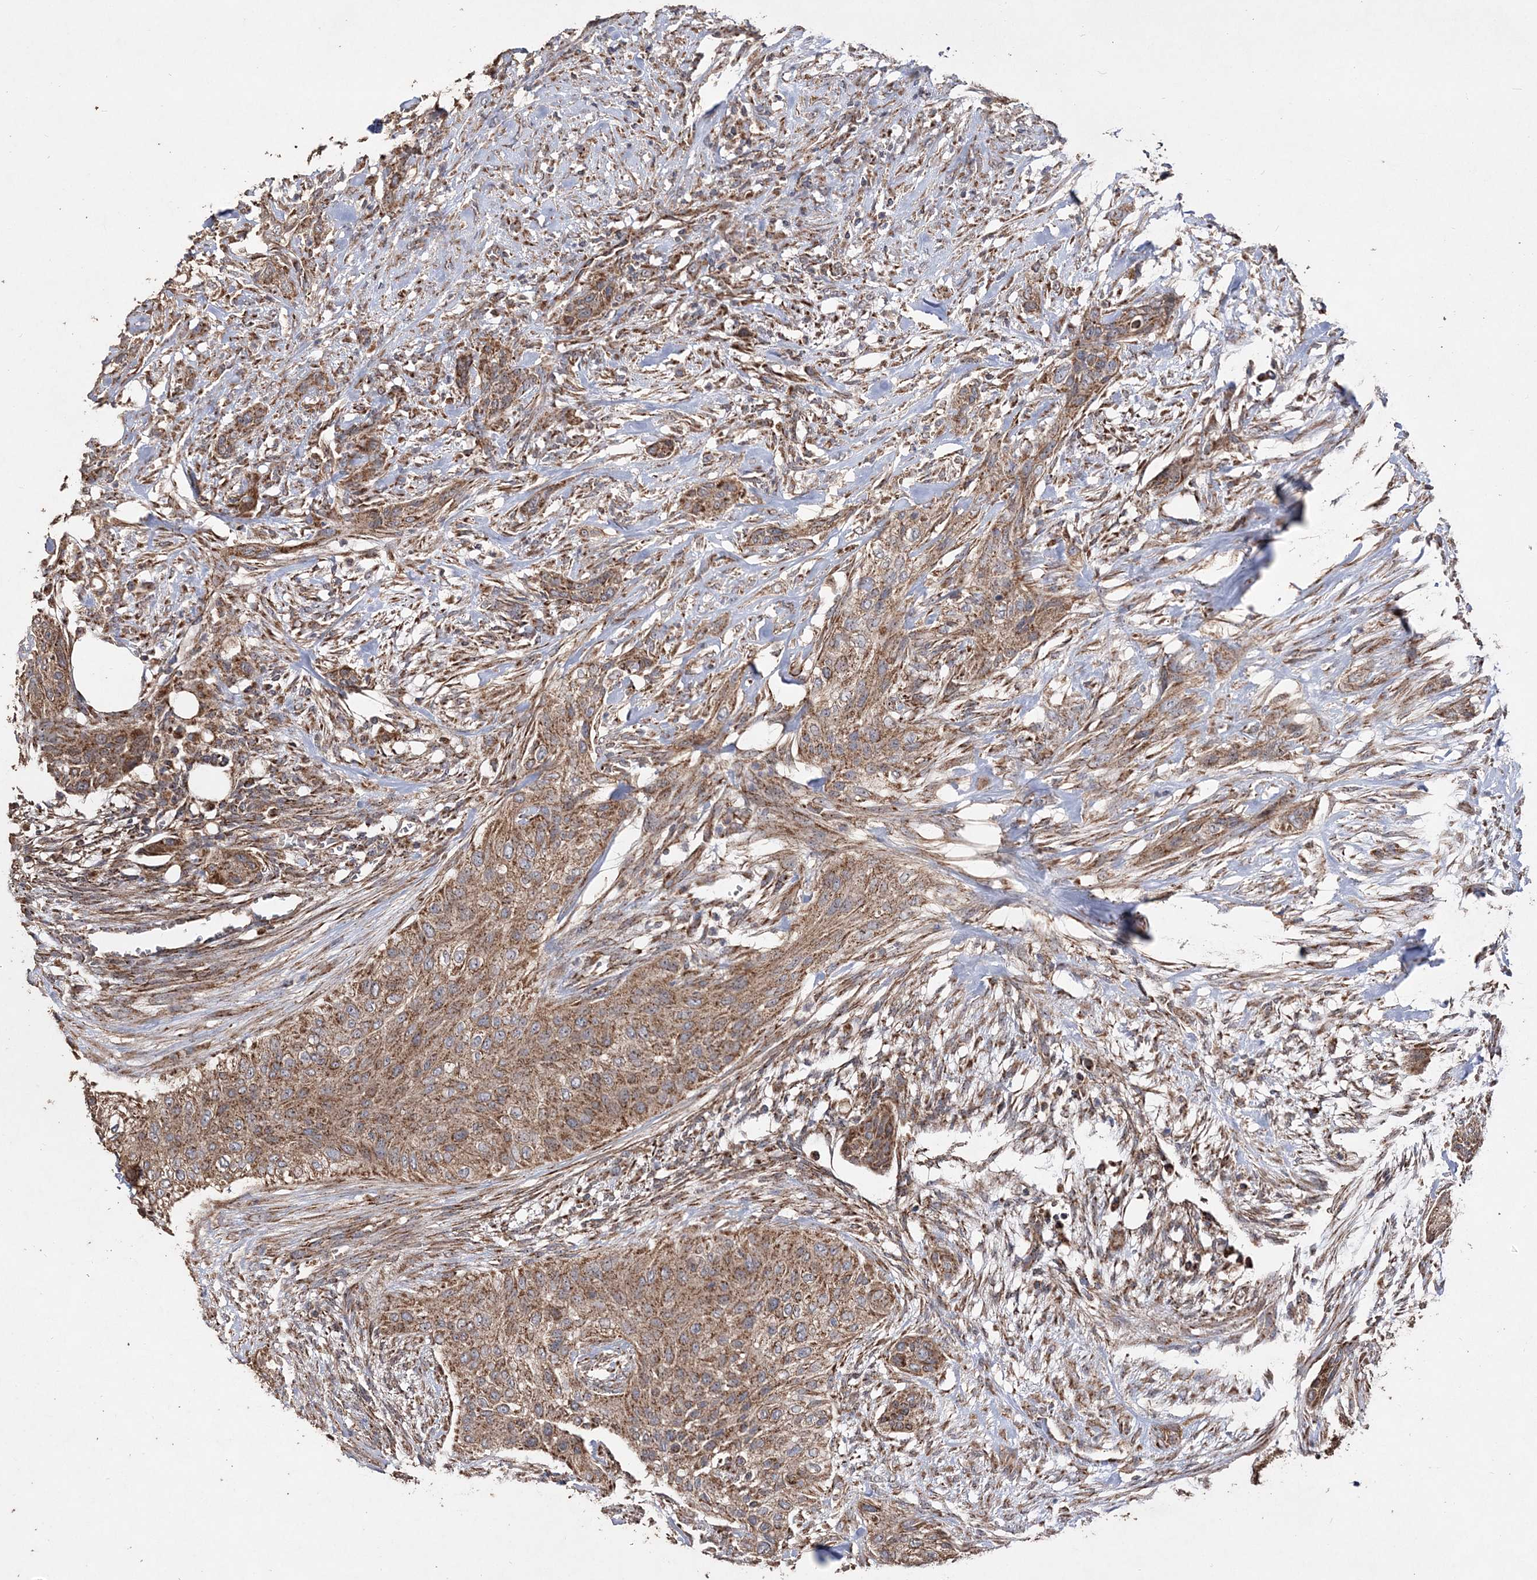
{"staining": {"intensity": "moderate", "quantity": ">75%", "location": "cytoplasmic/membranous"}, "tissue": "urothelial cancer", "cell_type": "Tumor cells", "image_type": "cancer", "snomed": [{"axis": "morphology", "description": "Urothelial carcinoma, High grade"}, {"axis": "topography", "description": "Urinary bladder"}], "caption": "High-grade urothelial carcinoma stained for a protein exhibits moderate cytoplasmic/membranous positivity in tumor cells.", "gene": "POC5", "patient": {"sex": "male", "age": 35}}